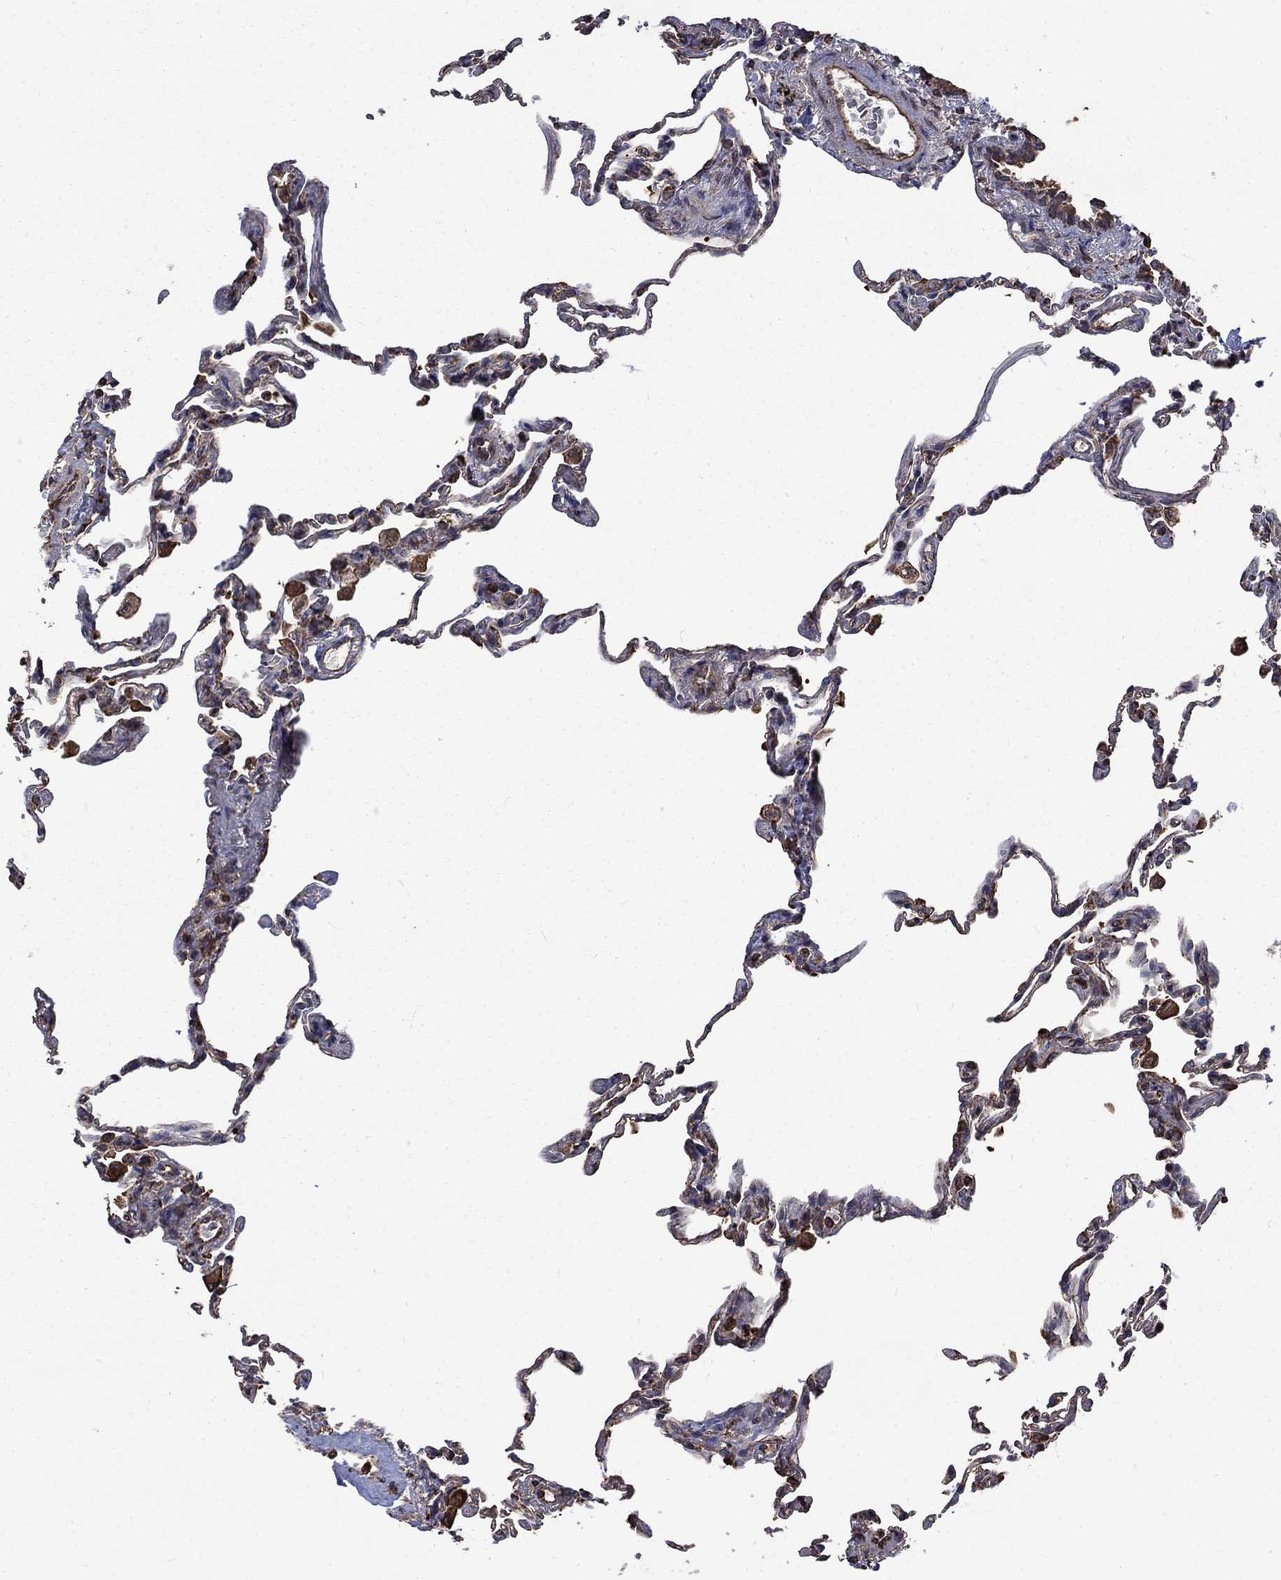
{"staining": {"intensity": "moderate", "quantity": "<25%", "location": "cytoplasmic/membranous"}, "tissue": "lung", "cell_type": "Alveolar cells", "image_type": "normal", "snomed": [{"axis": "morphology", "description": "Normal tissue, NOS"}, {"axis": "topography", "description": "Lung"}], "caption": "Moderate cytoplasmic/membranous expression for a protein is identified in approximately <25% of alveolar cells of unremarkable lung using immunohistochemistry (IHC).", "gene": "ESRRA", "patient": {"sex": "female", "age": 57}}